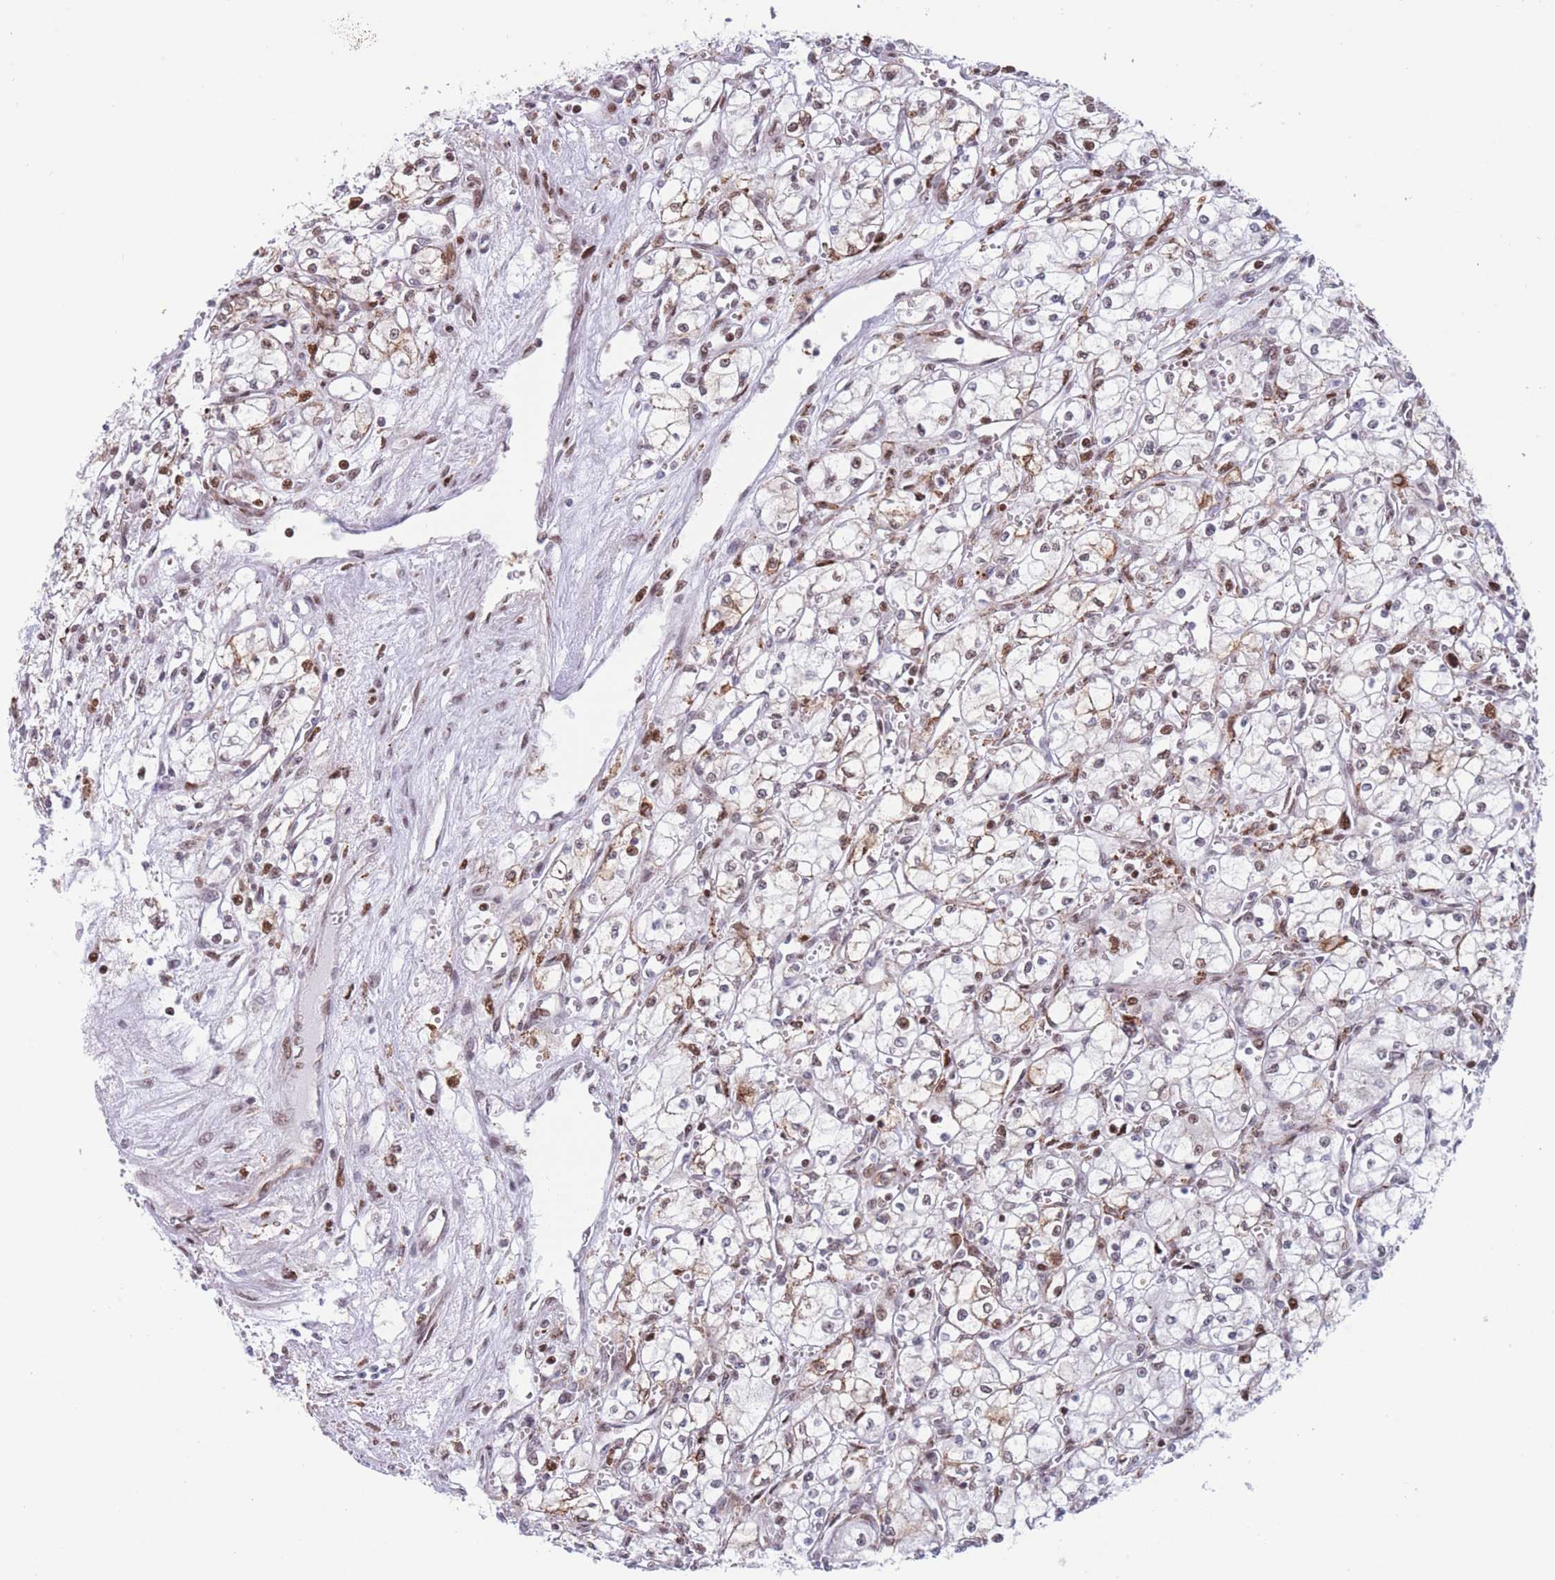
{"staining": {"intensity": "moderate", "quantity": "<25%", "location": "cytoplasmic/membranous,nuclear"}, "tissue": "renal cancer", "cell_type": "Tumor cells", "image_type": "cancer", "snomed": [{"axis": "morphology", "description": "Adenocarcinoma, NOS"}, {"axis": "topography", "description": "Kidney"}], "caption": "Renal cancer stained for a protein (brown) reveals moderate cytoplasmic/membranous and nuclear positive staining in approximately <25% of tumor cells.", "gene": "DNAJC3", "patient": {"sex": "male", "age": 59}}